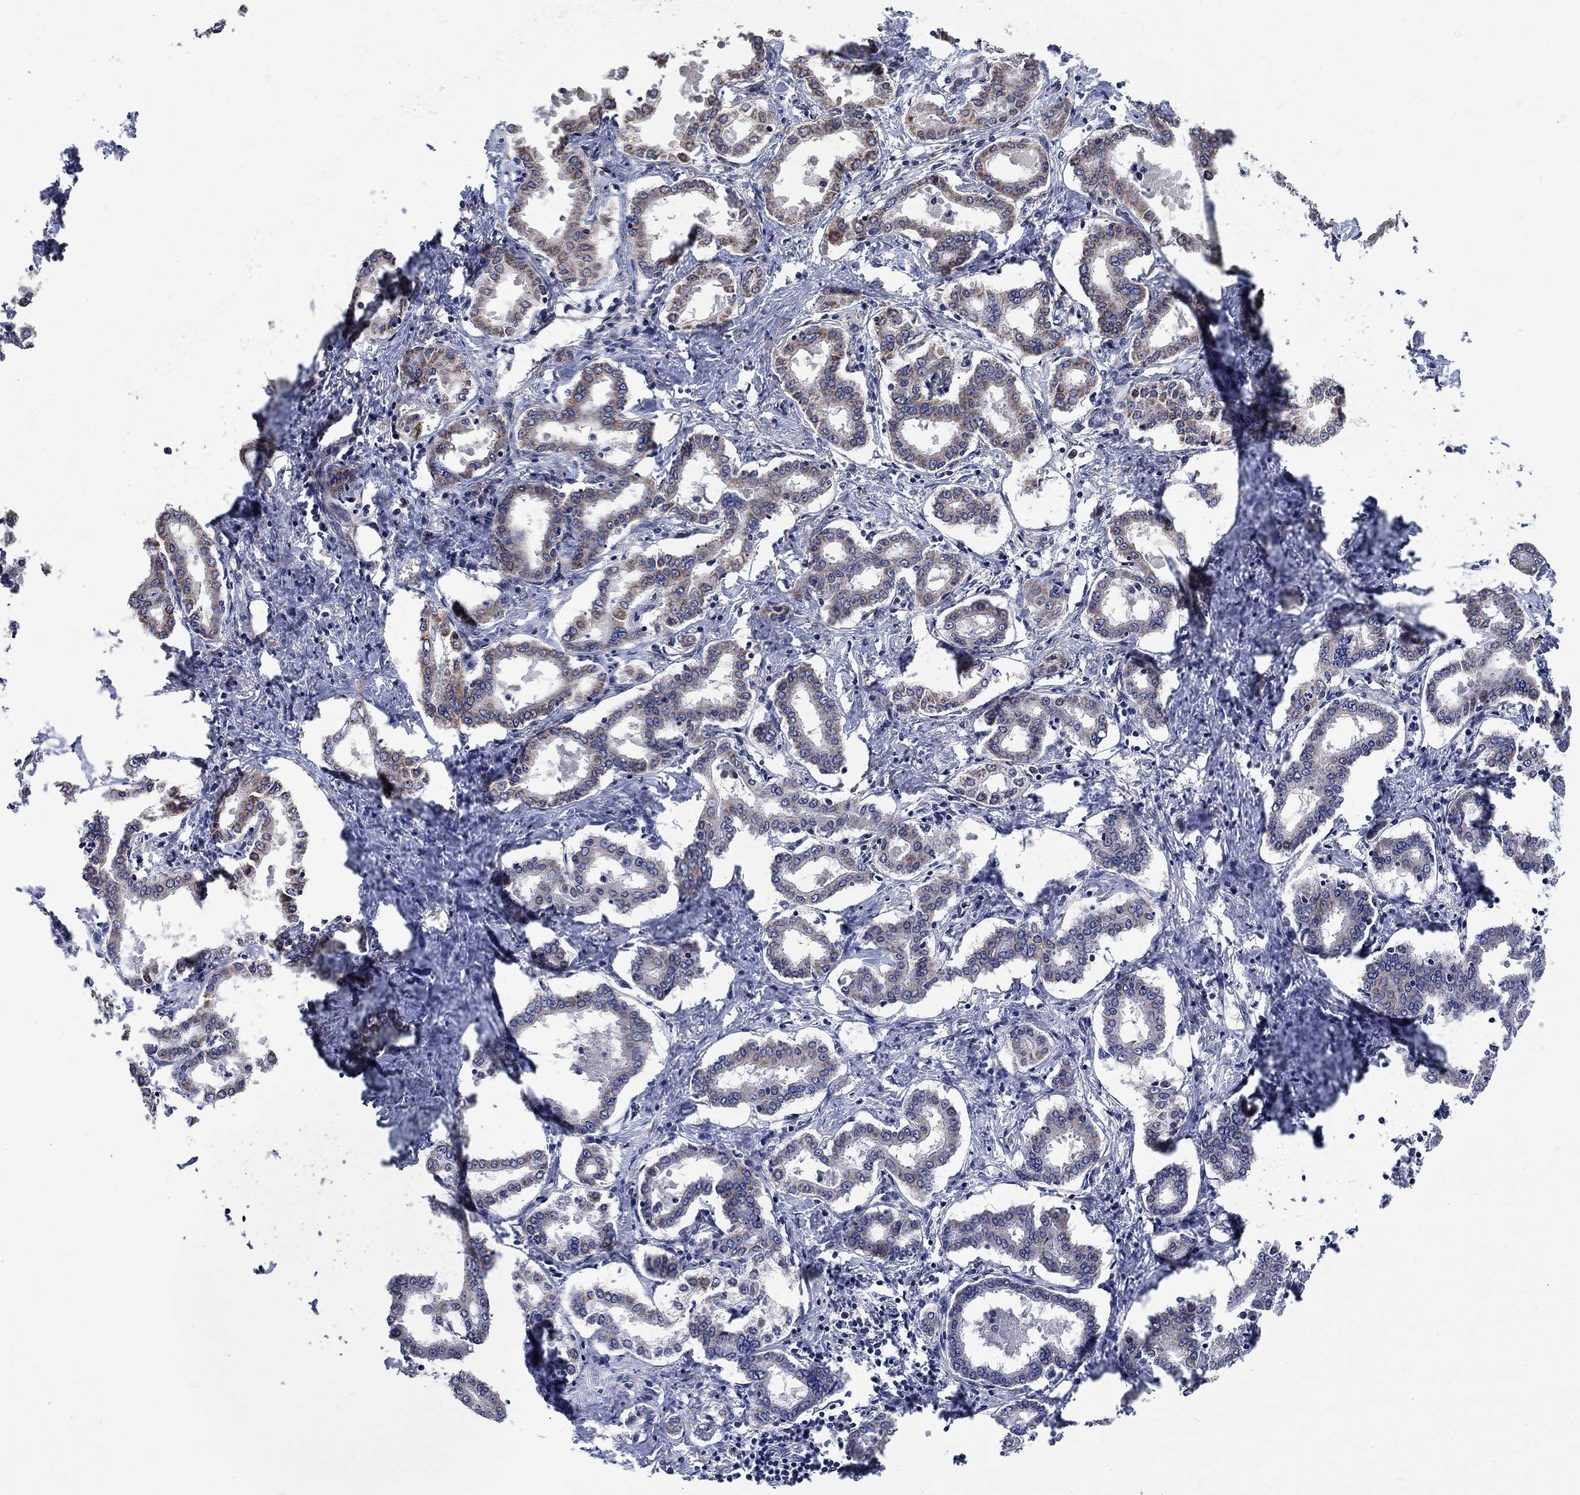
{"staining": {"intensity": "negative", "quantity": "none", "location": "none"}, "tissue": "liver cancer", "cell_type": "Tumor cells", "image_type": "cancer", "snomed": [{"axis": "morphology", "description": "Cholangiocarcinoma"}, {"axis": "topography", "description": "Liver"}], "caption": "Immunohistochemistry (IHC) histopathology image of neoplastic tissue: liver cholangiocarcinoma stained with DAB (3,3'-diaminobenzidine) exhibits no significant protein expression in tumor cells.", "gene": "RPLP0", "patient": {"sex": "female", "age": 47}}